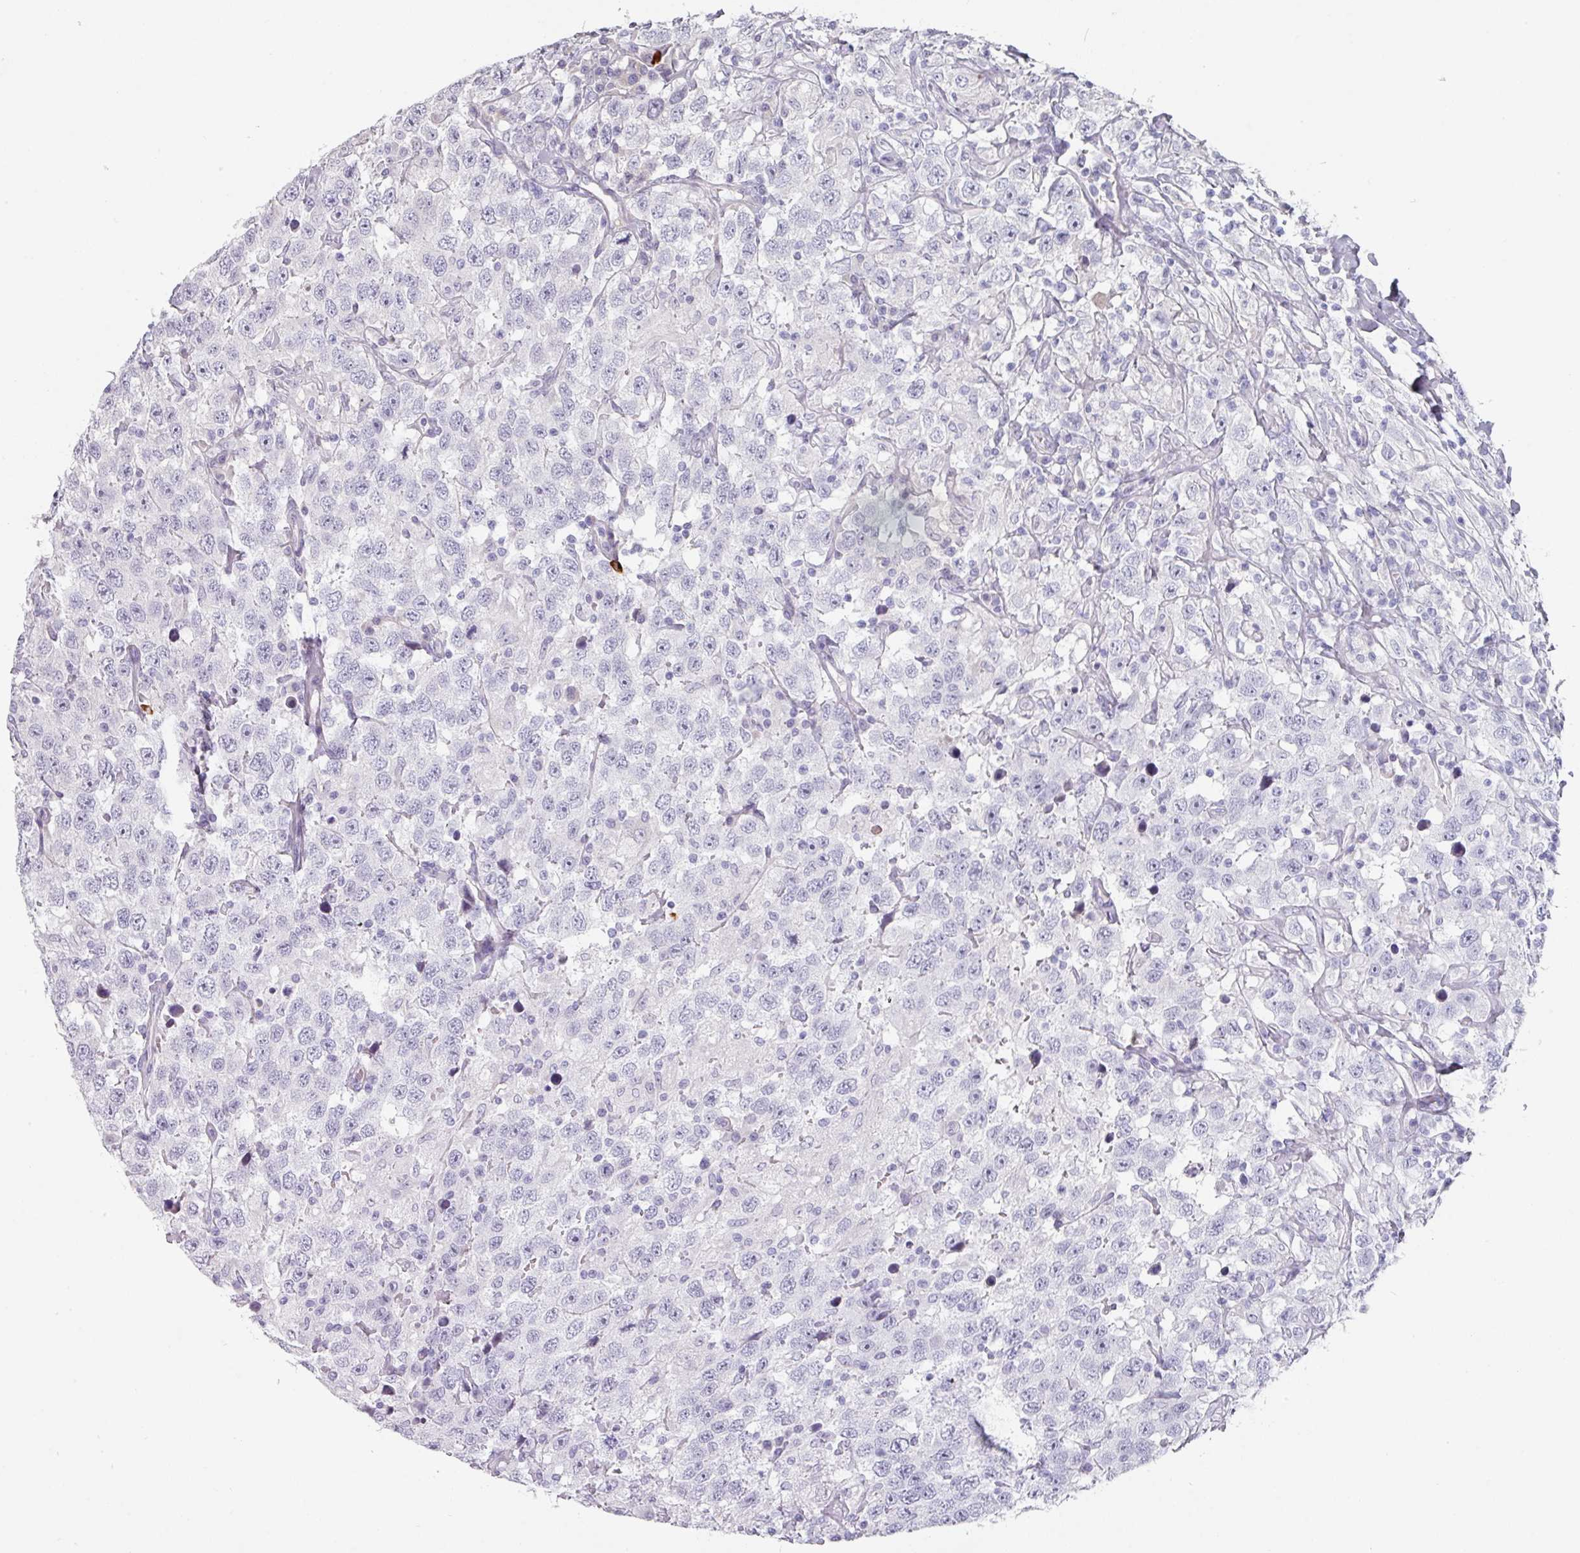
{"staining": {"intensity": "negative", "quantity": "none", "location": "none"}, "tissue": "testis cancer", "cell_type": "Tumor cells", "image_type": "cancer", "snomed": [{"axis": "morphology", "description": "Seminoma, NOS"}, {"axis": "topography", "description": "Testis"}], "caption": "Testis seminoma was stained to show a protein in brown. There is no significant staining in tumor cells.", "gene": "CEP78", "patient": {"sex": "male", "age": 41}}